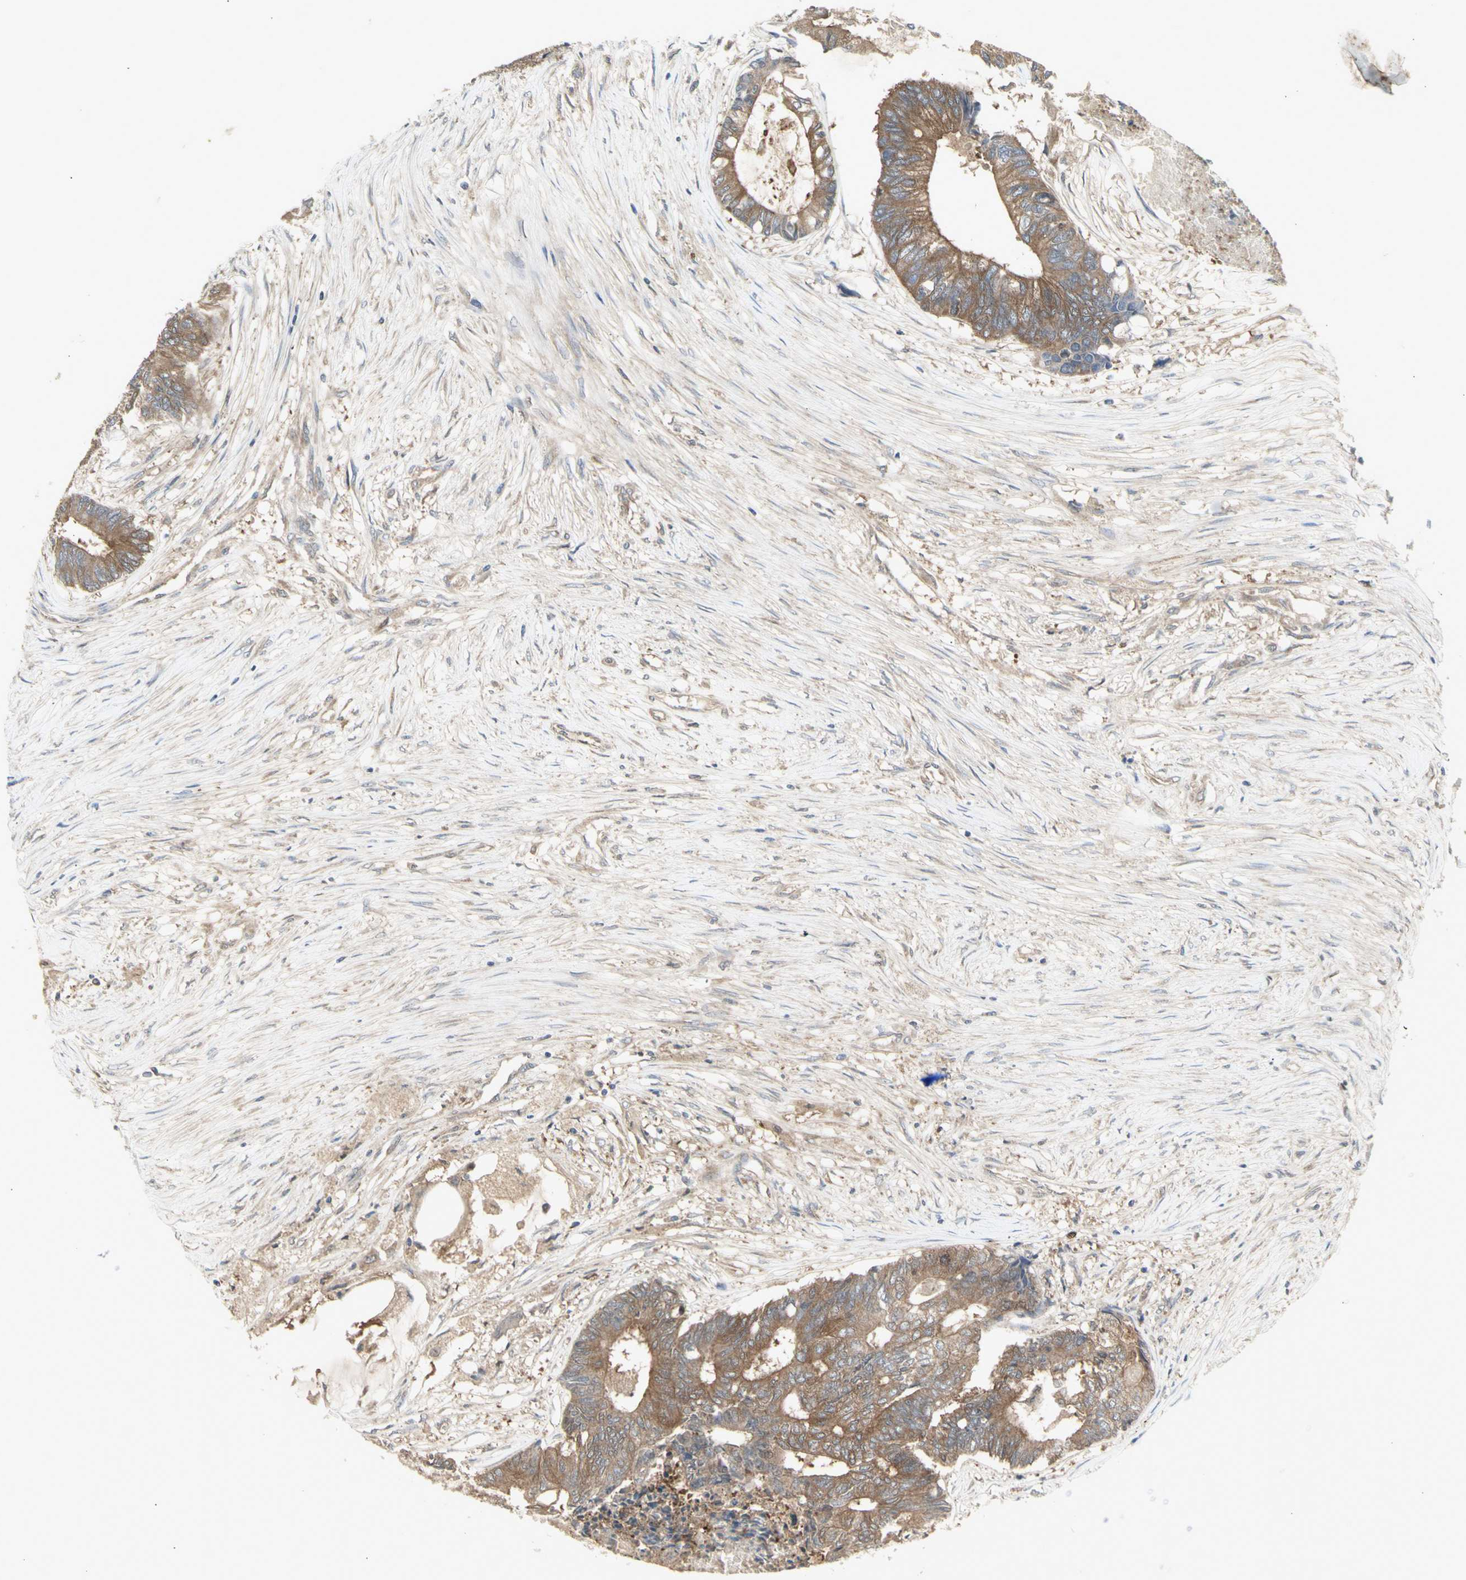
{"staining": {"intensity": "moderate", "quantity": ">75%", "location": "cytoplasmic/membranous"}, "tissue": "colorectal cancer", "cell_type": "Tumor cells", "image_type": "cancer", "snomed": [{"axis": "morphology", "description": "Adenocarcinoma, NOS"}, {"axis": "topography", "description": "Rectum"}], "caption": "Immunohistochemical staining of human adenocarcinoma (colorectal) demonstrates medium levels of moderate cytoplasmic/membranous protein staining in about >75% of tumor cells.", "gene": "CHURC1-FNTB", "patient": {"sex": "male", "age": 63}}